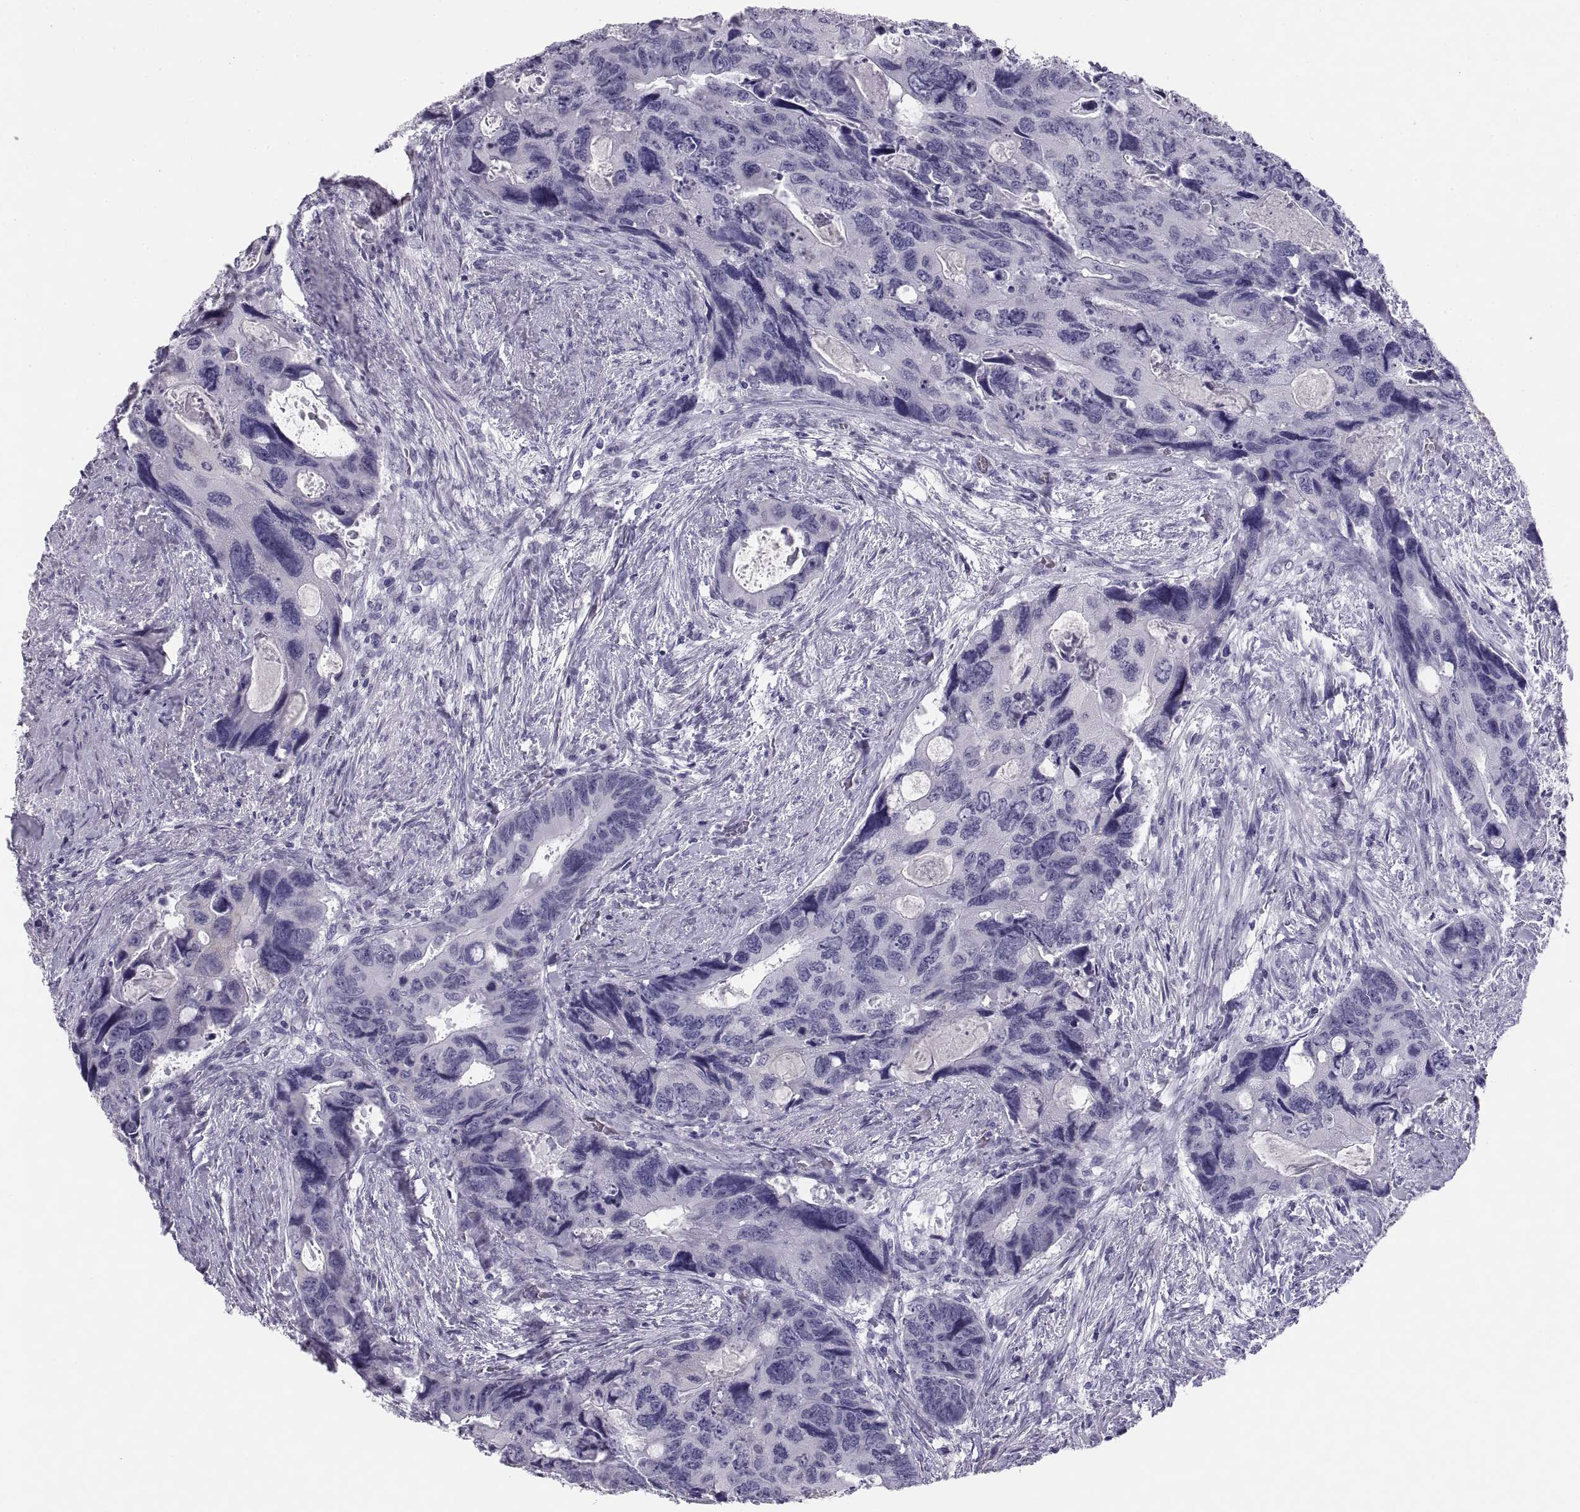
{"staining": {"intensity": "negative", "quantity": "none", "location": "none"}, "tissue": "colorectal cancer", "cell_type": "Tumor cells", "image_type": "cancer", "snomed": [{"axis": "morphology", "description": "Adenocarcinoma, NOS"}, {"axis": "topography", "description": "Rectum"}], "caption": "The immunohistochemistry photomicrograph has no significant staining in tumor cells of colorectal adenocarcinoma tissue.", "gene": "PAX2", "patient": {"sex": "male", "age": 62}}